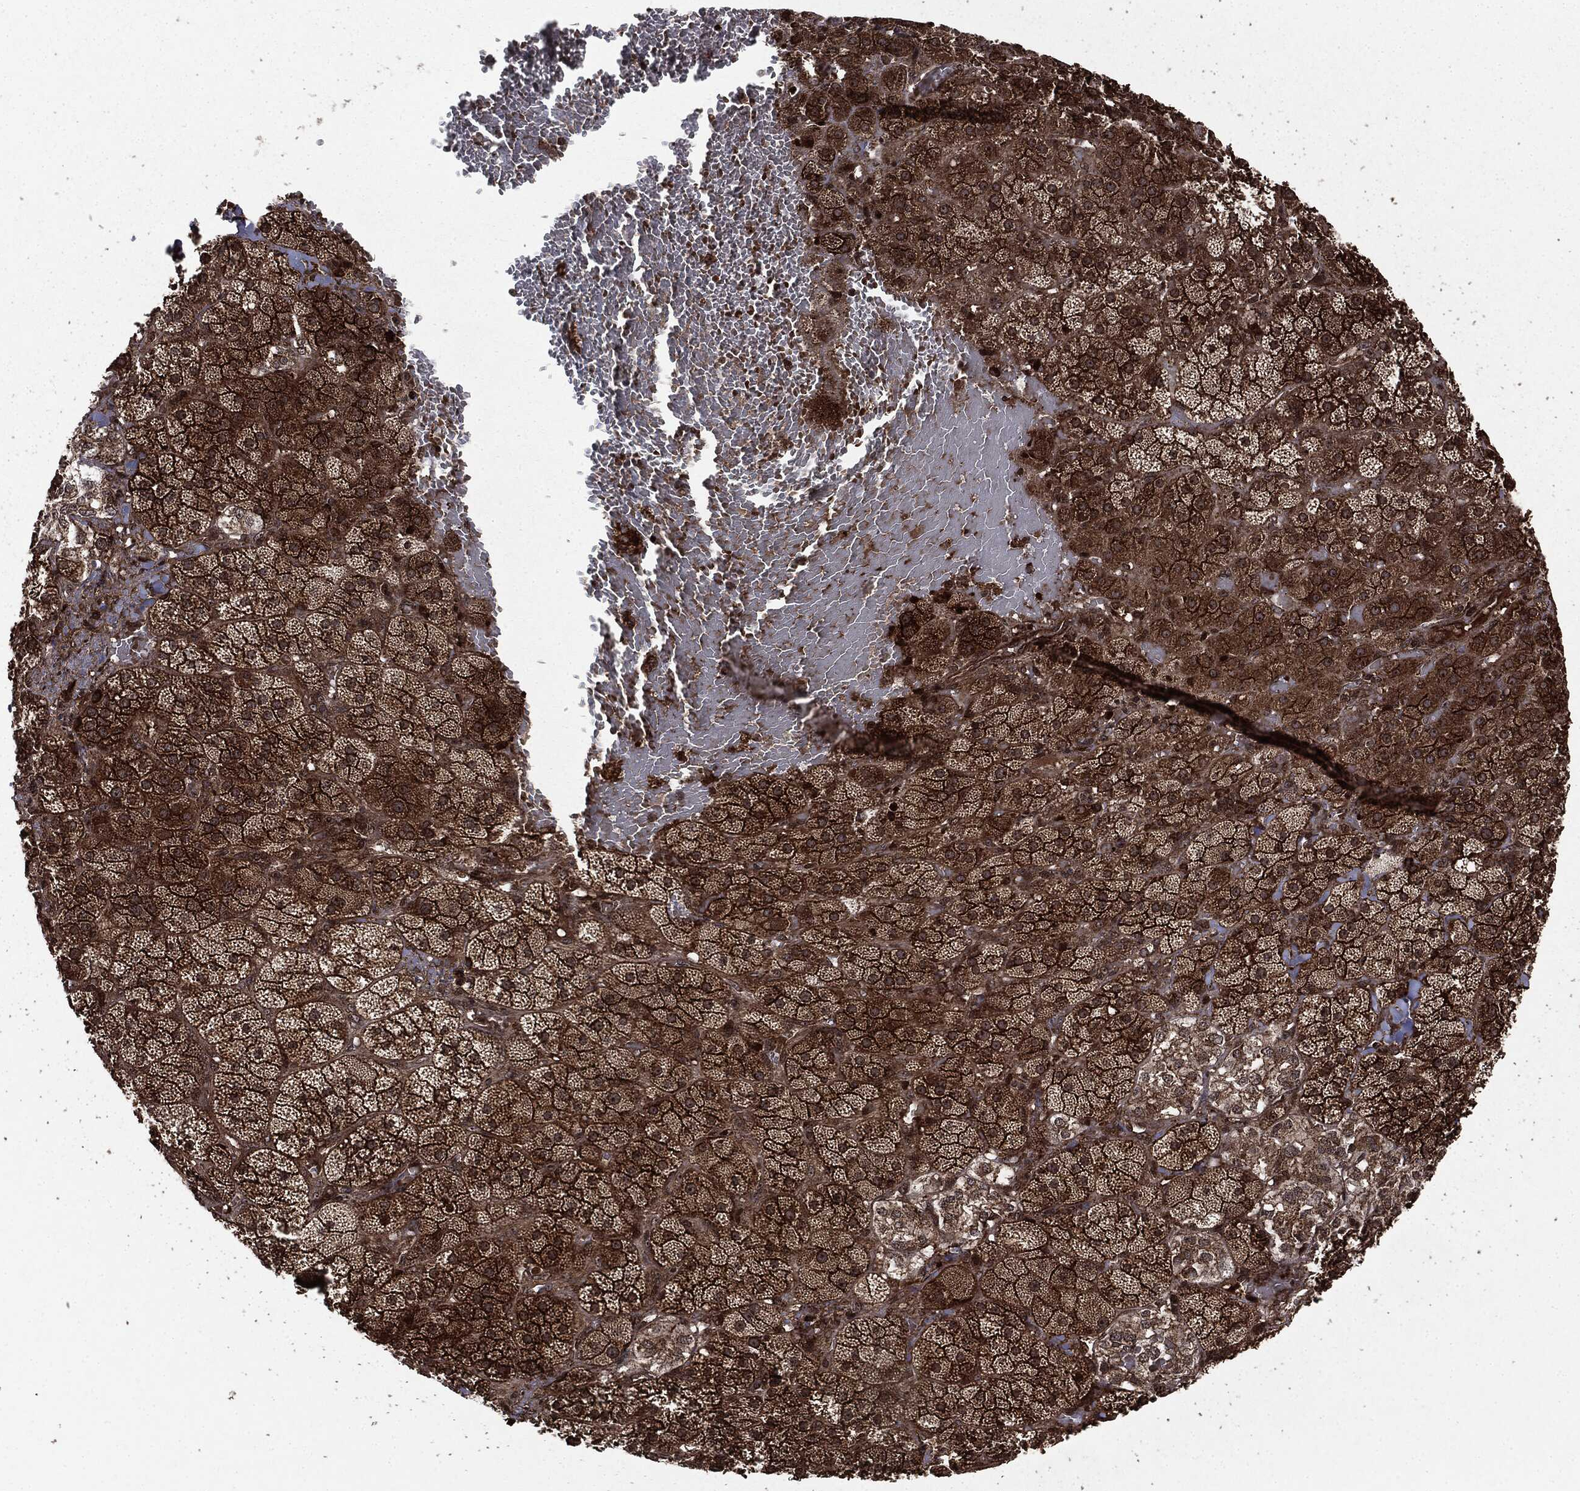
{"staining": {"intensity": "strong", "quantity": ">75%", "location": "cytoplasmic/membranous,nuclear"}, "tissue": "adrenal gland", "cell_type": "Glandular cells", "image_type": "normal", "snomed": [{"axis": "morphology", "description": "Normal tissue, NOS"}, {"axis": "topography", "description": "Adrenal gland"}], "caption": "A brown stain shows strong cytoplasmic/membranous,nuclear positivity of a protein in glandular cells of normal adrenal gland.", "gene": "CARD6", "patient": {"sex": "male", "age": 57}}